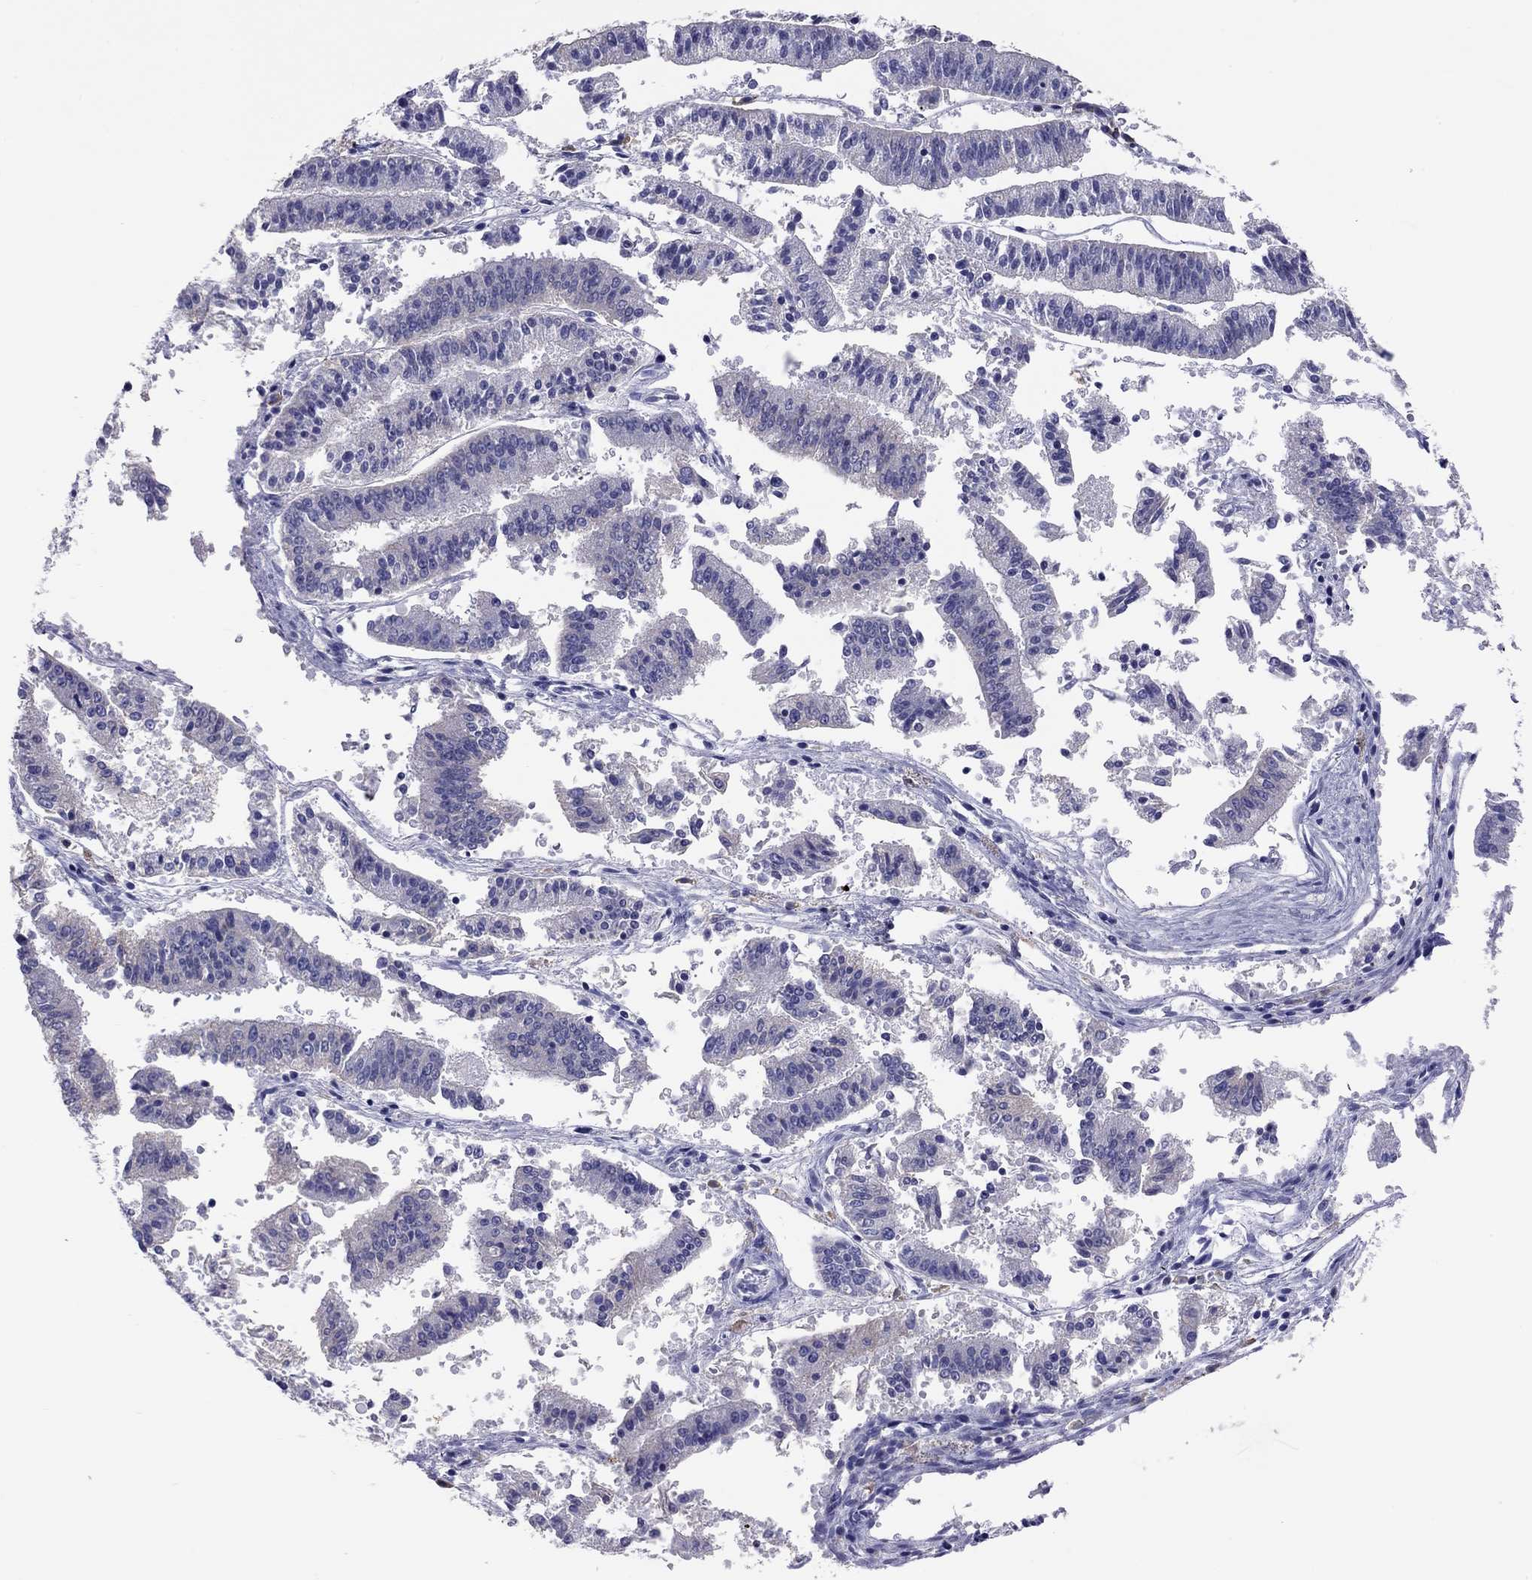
{"staining": {"intensity": "negative", "quantity": "none", "location": "none"}, "tissue": "endometrial cancer", "cell_type": "Tumor cells", "image_type": "cancer", "snomed": [{"axis": "morphology", "description": "Adenocarcinoma, NOS"}, {"axis": "topography", "description": "Endometrium"}], "caption": "IHC of human adenocarcinoma (endometrial) reveals no expression in tumor cells. (Immunohistochemistry (ihc), brightfield microscopy, high magnification).", "gene": "CALHM1", "patient": {"sex": "female", "age": 66}}